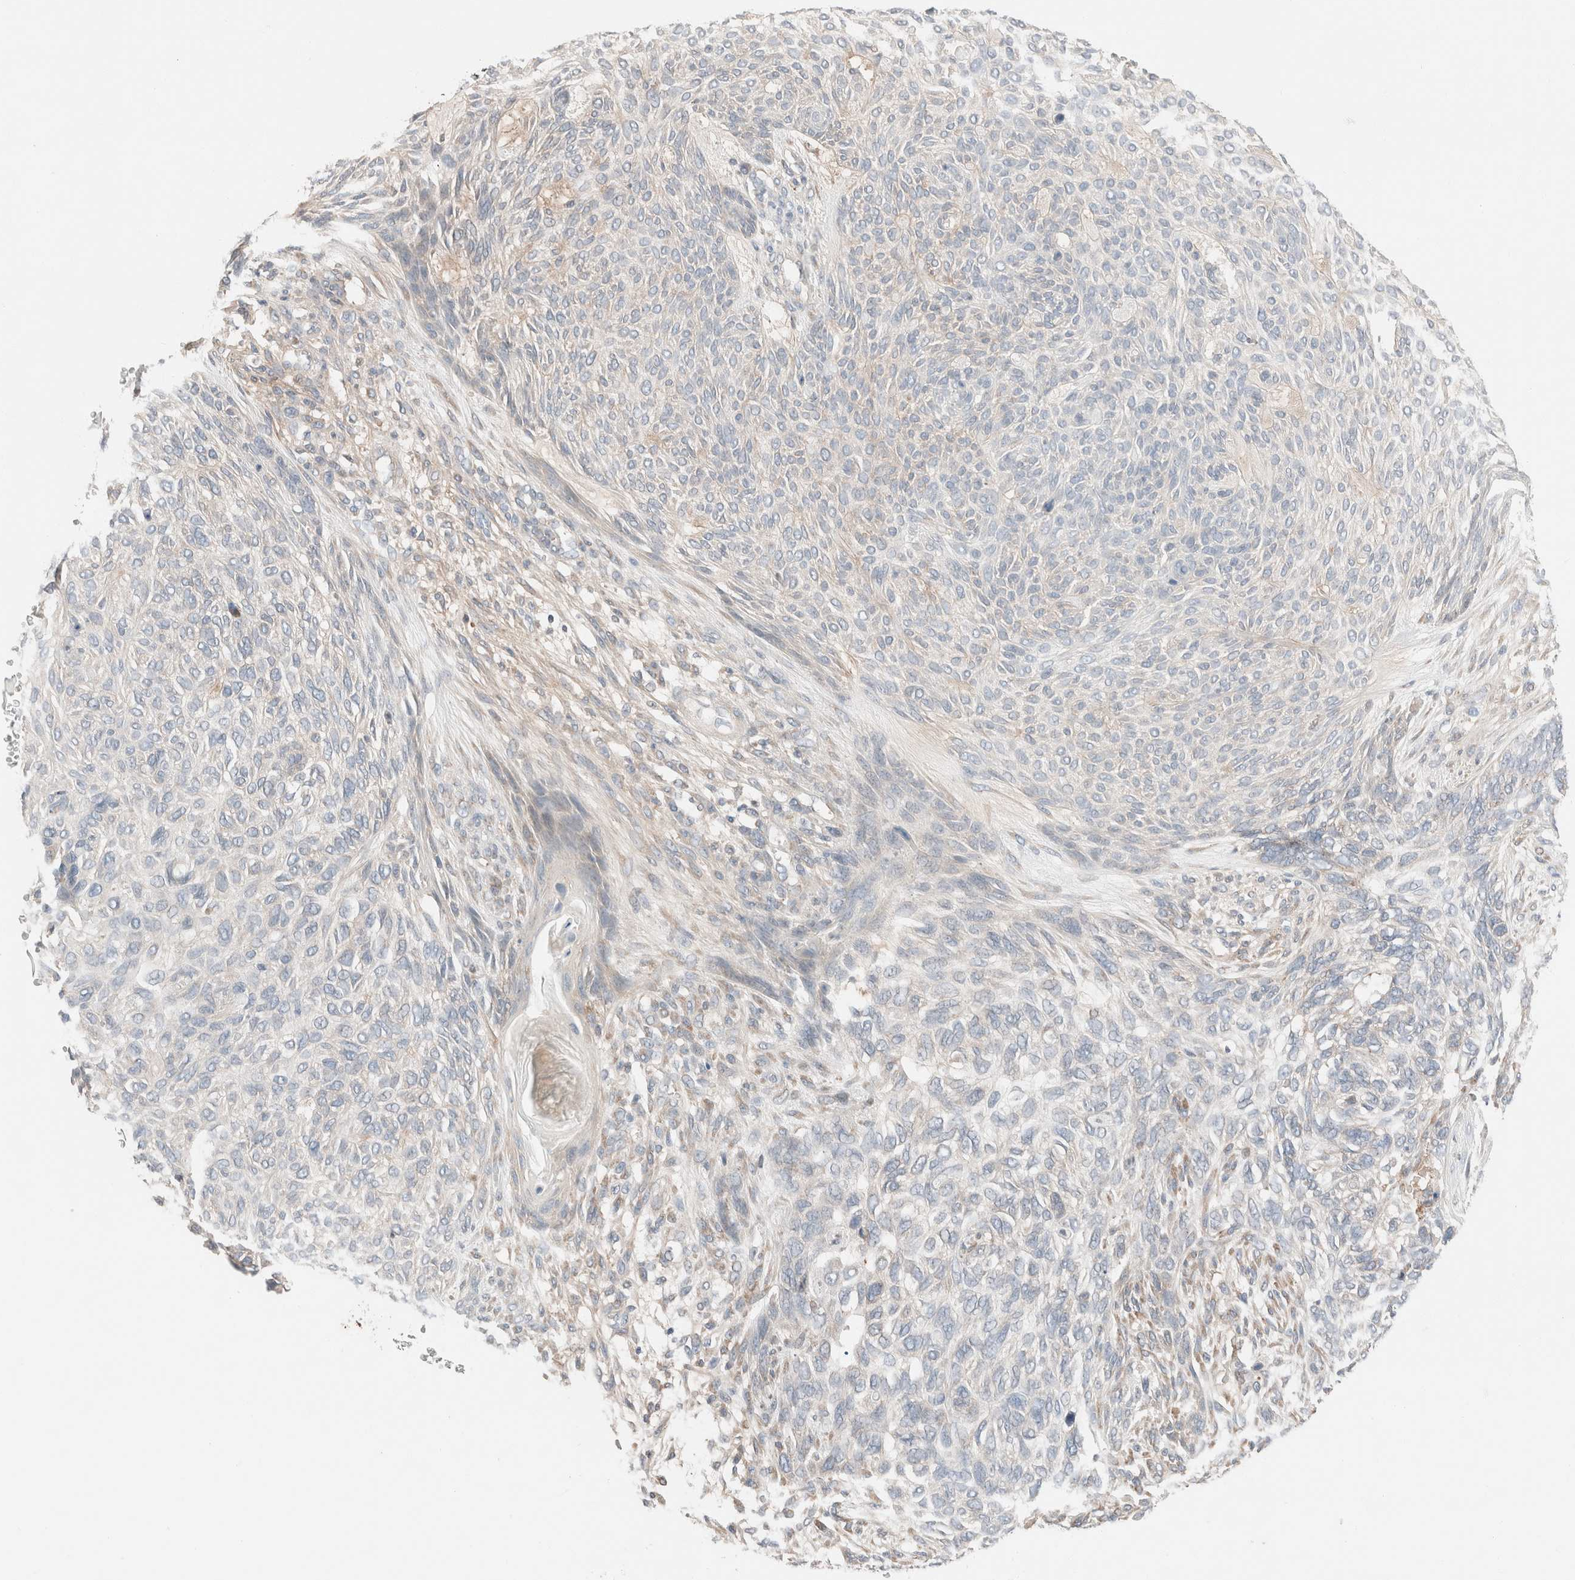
{"staining": {"intensity": "negative", "quantity": "none", "location": "none"}, "tissue": "skin cancer", "cell_type": "Tumor cells", "image_type": "cancer", "snomed": [{"axis": "morphology", "description": "Basal cell carcinoma"}, {"axis": "topography", "description": "Skin"}], "caption": "IHC of skin cancer reveals no expression in tumor cells. (DAB (3,3'-diaminobenzidine) immunohistochemistry with hematoxylin counter stain).", "gene": "PCM1", "patient": {"sex": "male", "age": 55}}